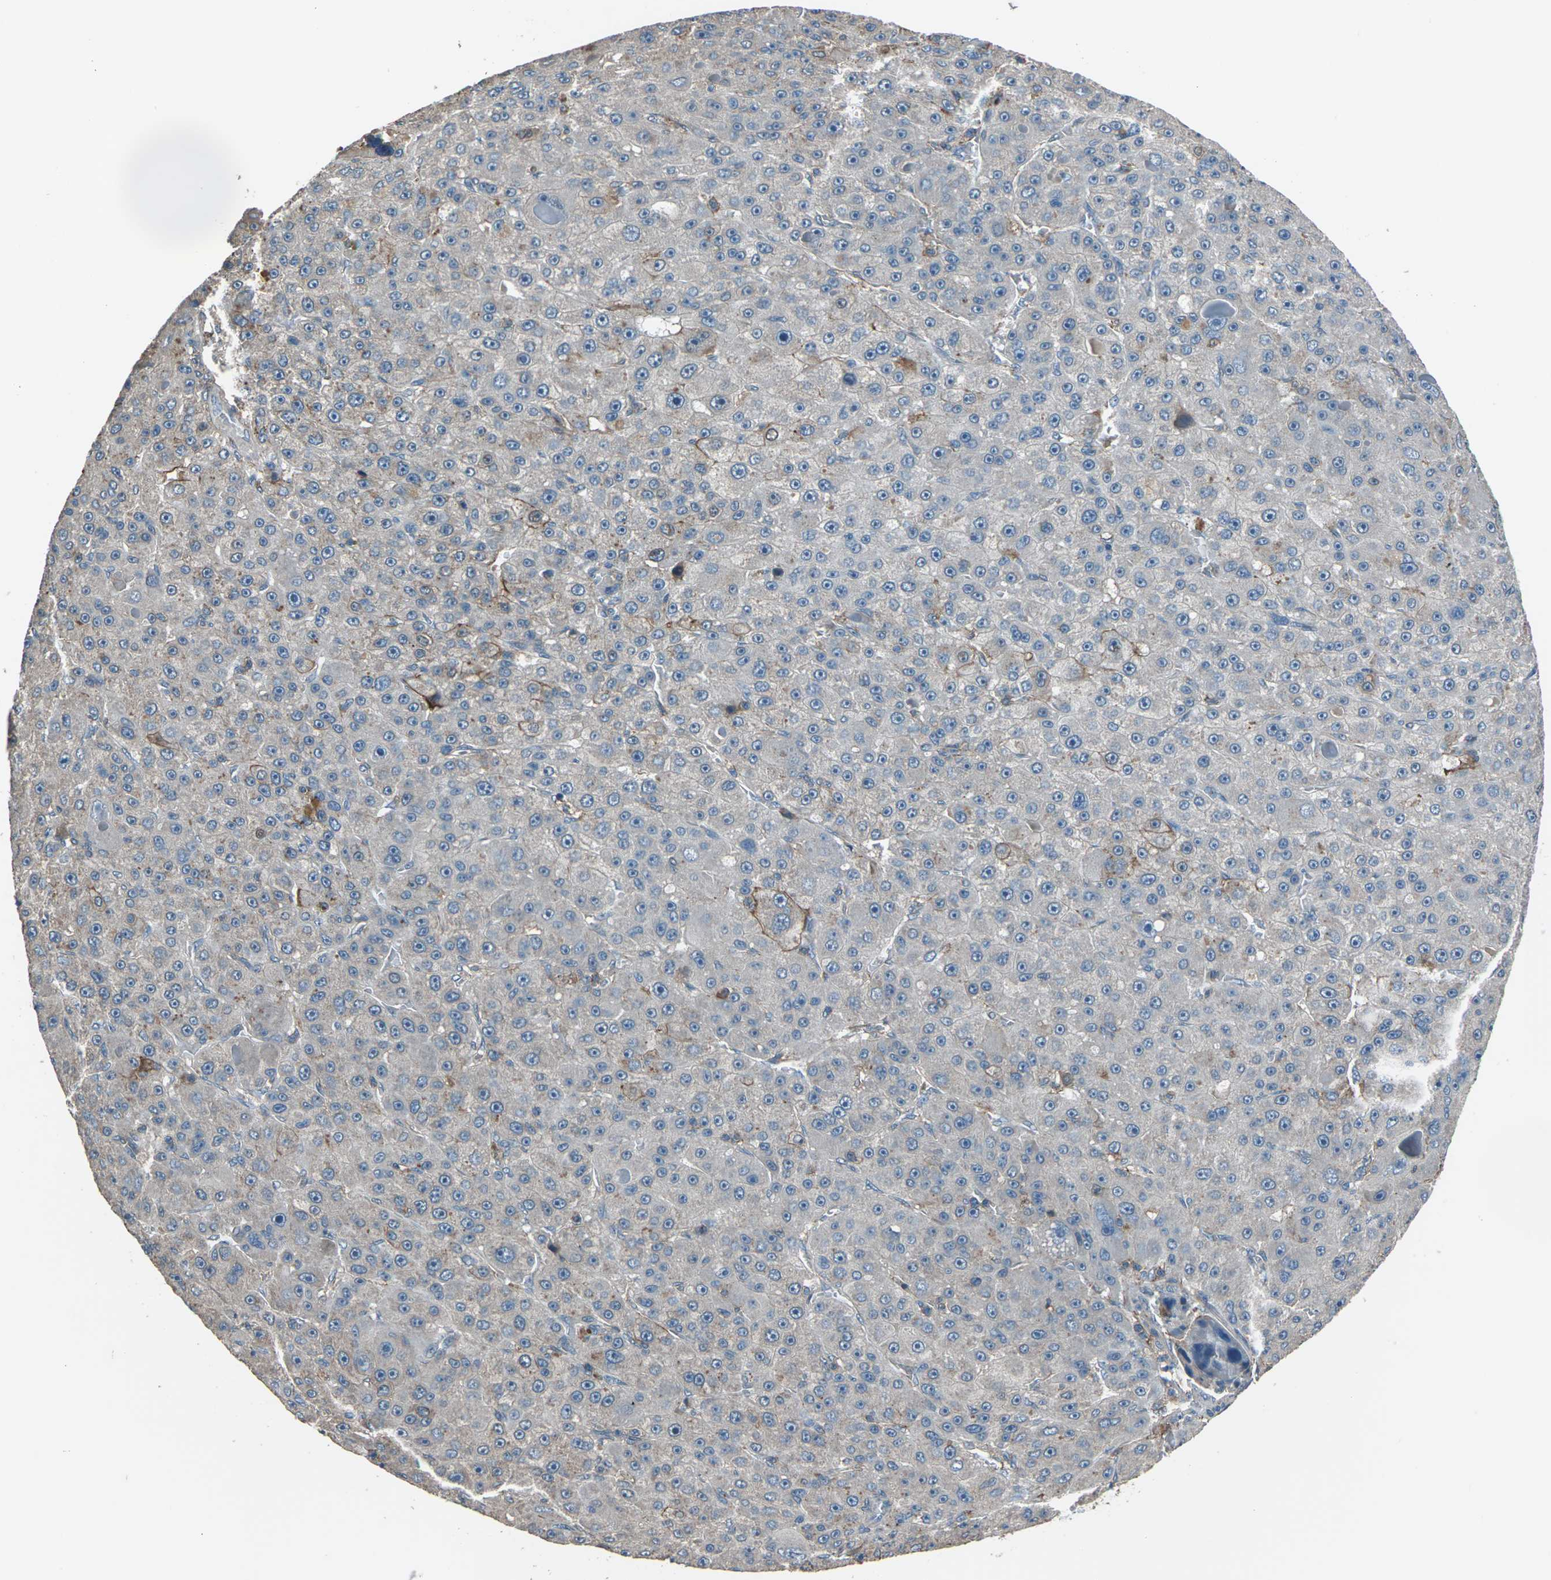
{"staining": {"intensity": "moderate", "quantity": "<25%", "location": "cytoplasmic/membranous"}, "tissue": "liver cancer", "cell_type": "Tumor cells", "image_type": "cancer", "snomed": [{"axis": "morphology", "description": "Carcinoma, Hepatocellular, NOS"}, {"axis": "topography", "description": "Liver"}], "caption": "Liver cancer was stained to show a protein in brown. There is low levels of moderate cytoplasmic/membranous staining in approximately <25% of tumor cells.", "gene": "CMTM4", "patient": {"sex": "male", "age": 76}}